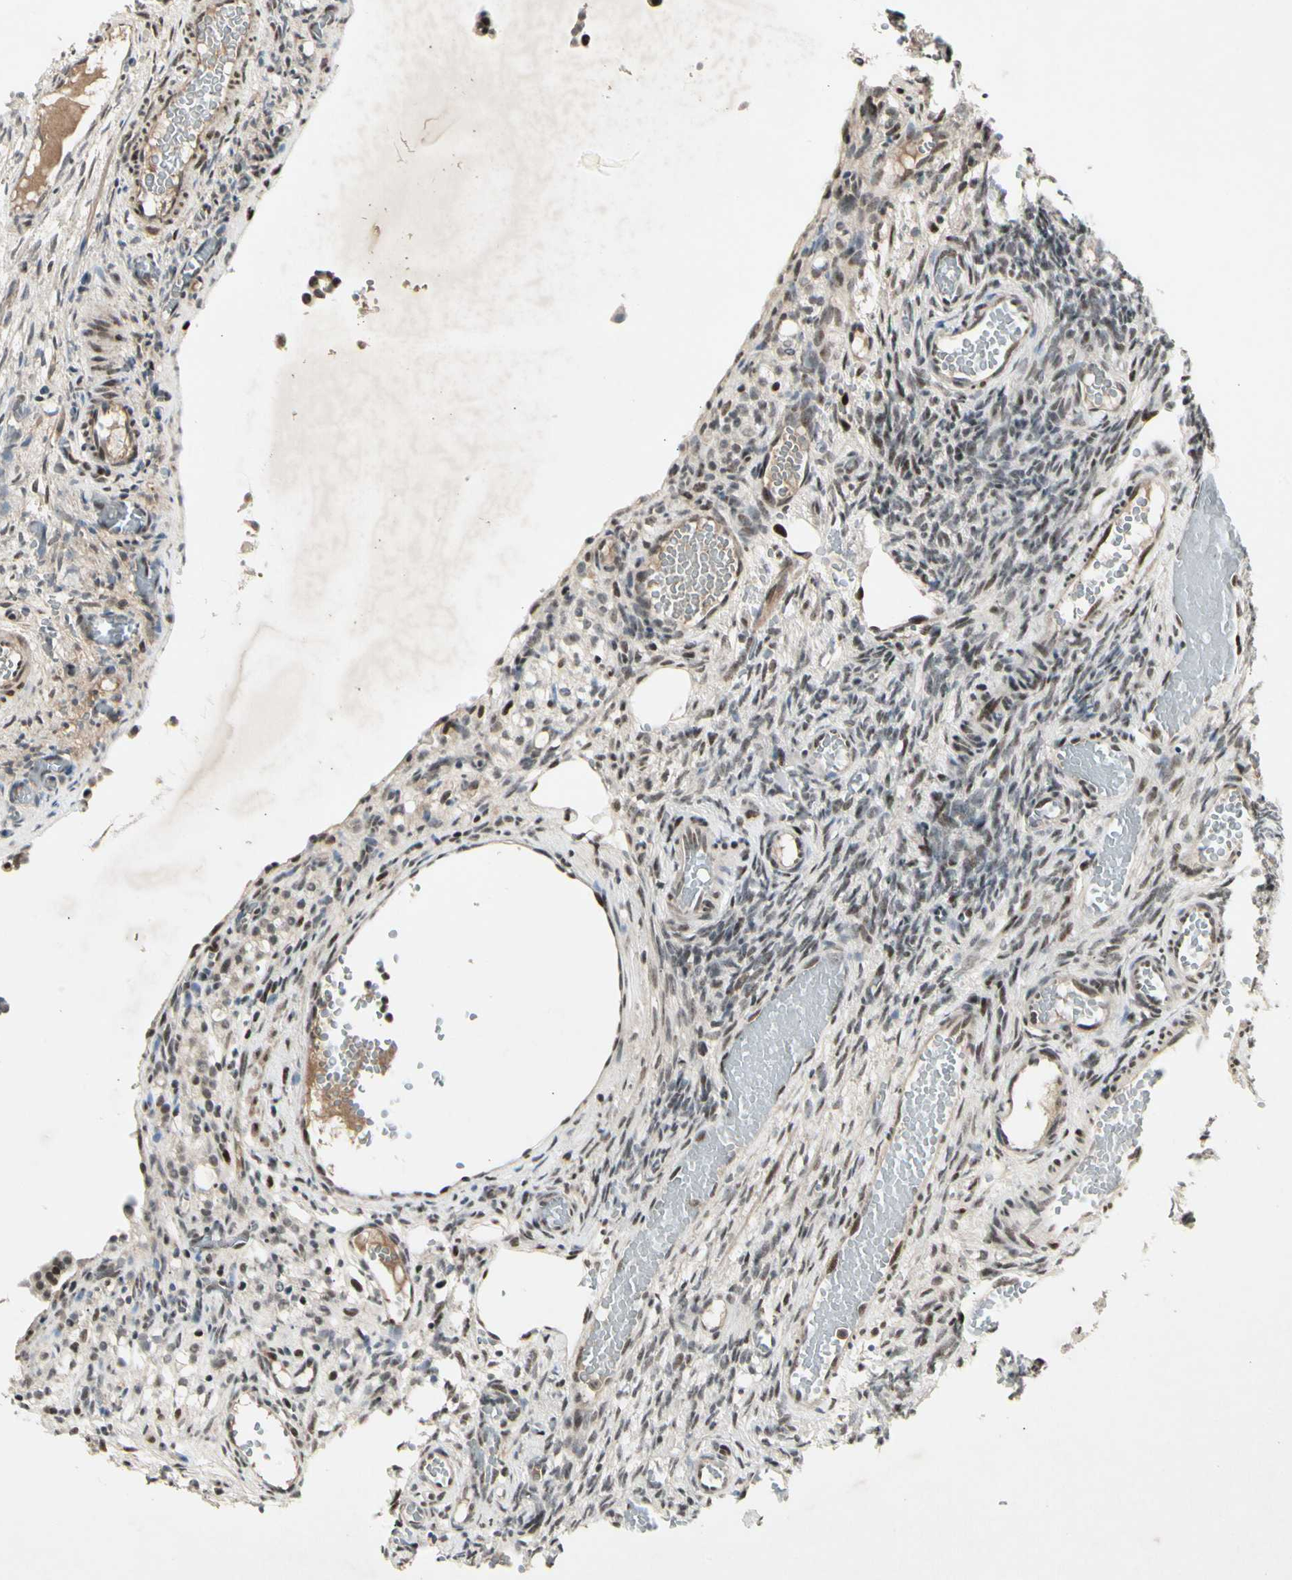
{"staining": {"intensity": "moderate", "quantity": ">75%", "location": "nuclear"}, "tissue": "ovary", "cell_type": "Ovarian stroma cells", "image_type": "normal", "snomed": [{"axis": "morphology", "description": "Normal tissue, NOS"}, {"axis": "topography", "description": "Ovary"}], "caption": "Unremarkable ovary was stained to show a protein in brown. There is medium levels of moderate nuclear expression in about >75% of ovarian stroma cells.", "gene": "FOXJ2", "patient": {"sex": "female", "age": 35}}